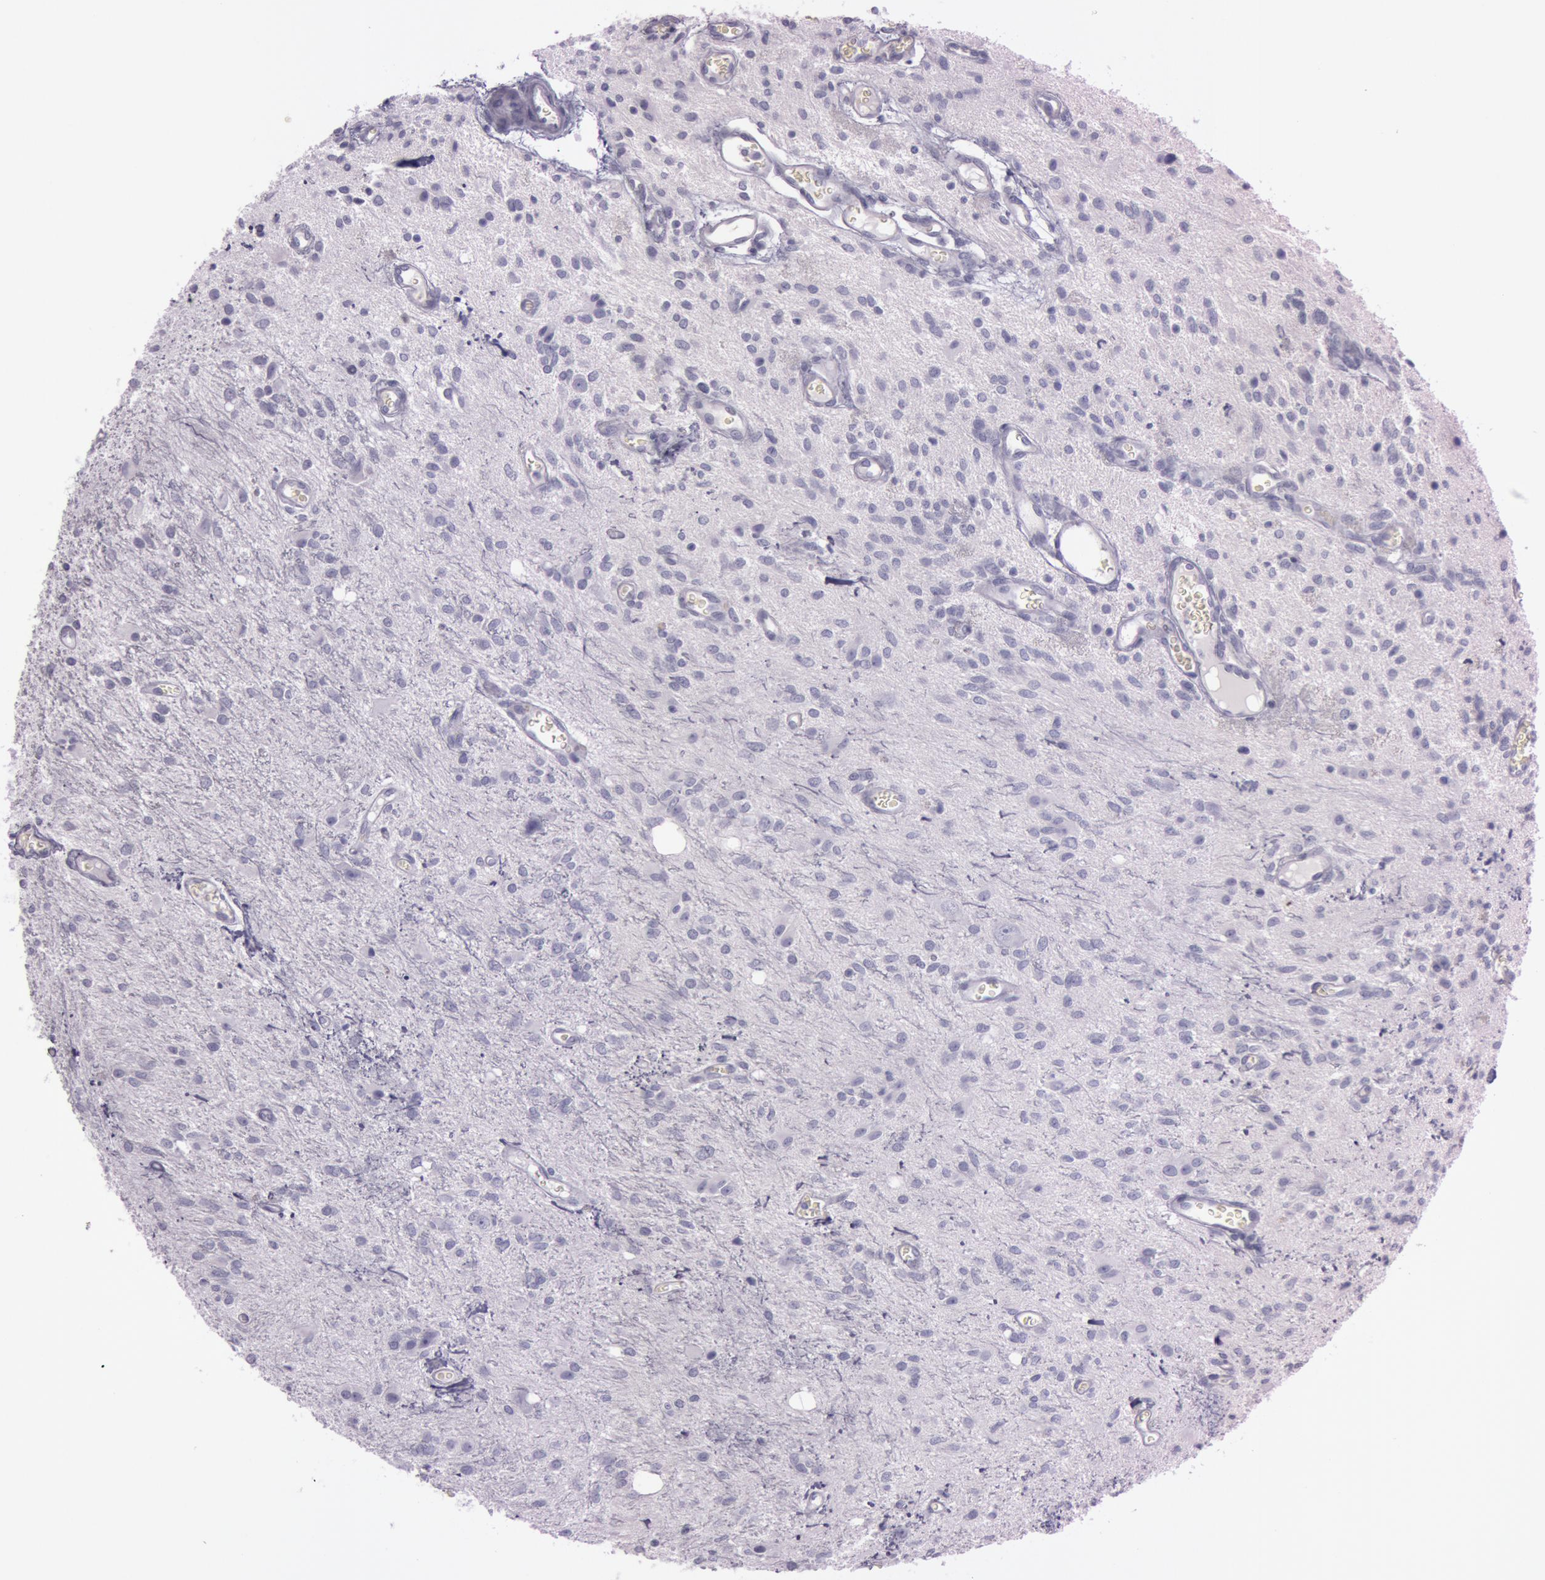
{"staining": {"intensity": "negative", "quantity": "none", "location": "none"}, "tissue": "glioma", "cell_type": "Tumor cells", "image_type": "cancer", "snomed": [{"axis": "morphology", "description": "Glioma, malignant, Low grade"}, {"axis": "topography", "description": "Brain"}], "caption": "A high-resolution image shows IHC staining of malignant glioma (low-grade), which shows no significant expression in tumor cells.", "gene": "S100A7", "patient": {"sex": "female", "age": 15}}